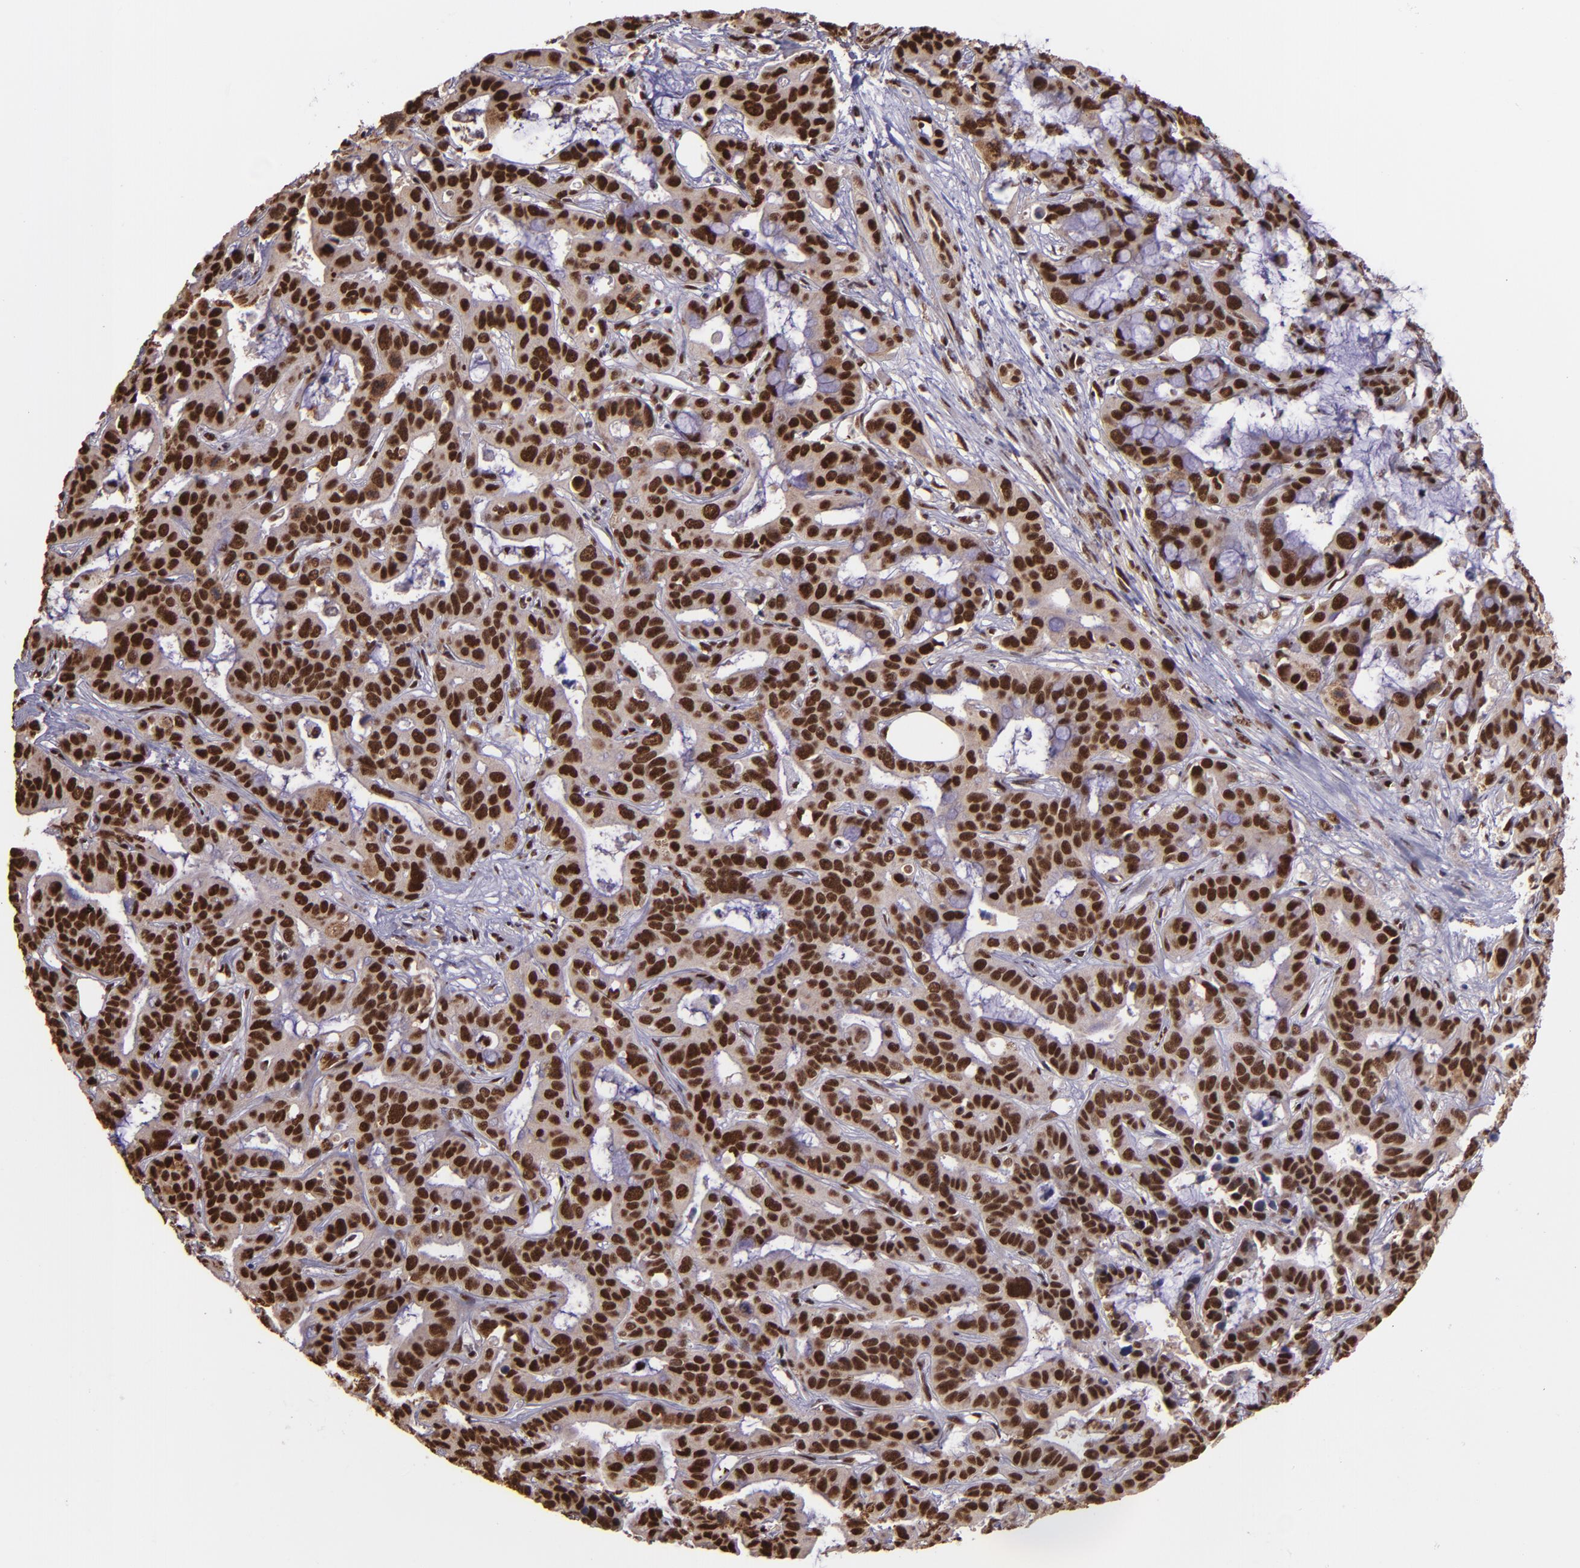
{"staining": {"intensity": "strong", "quantity": ">75%", "location": "nuclear"}, "tissue": "liver cancer", "cell_type": "Tumor cells", "image_type": "cancer", "snomed": [{"axis": "morphology", "description": "Cholangiocarcinoma"}, {"axis": "topography", "description": "Liver"}], "caption": "A high amount of strong nuclear staining is identified in approximately >75% of tumor cells in liver cancer tissue.", "gene": "PQBP1", "patient": {"sex": "female", "age": 65}}